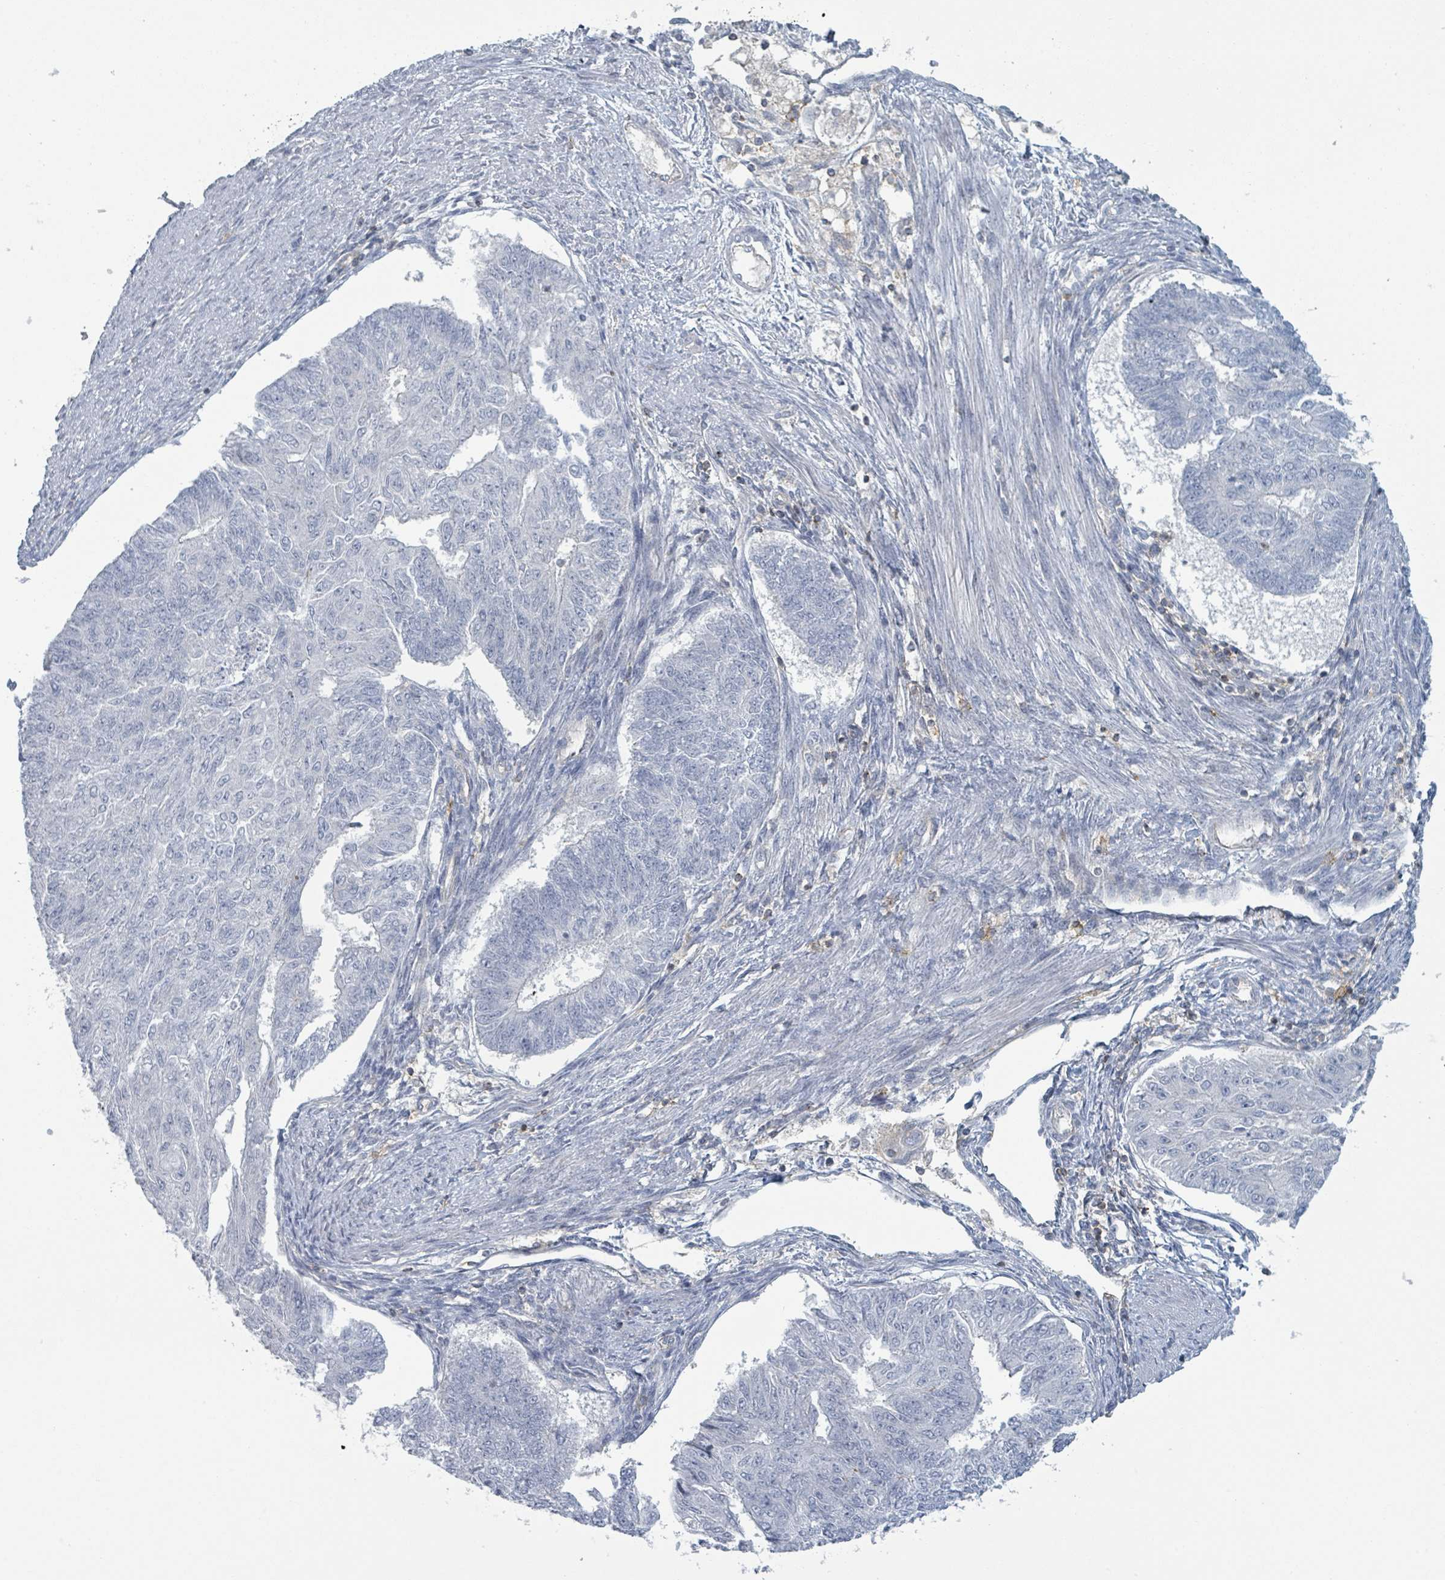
{"staining": {"intensity": "negative", "quantity": "none", "location": "none"}, "tissue": "endometrial cancer", "cell_type": "Tumor cells", "image_type": "cancer", "snomed": [{"axis": "morphology", "description": "Adenocarcinoma, NOS"}, {"axis": "topography", "description": "Endometrium"}], "caption": "DAB immunohistochemical staining of endometrial cancer reveals no significant staining in tumor cells.", "gene": "TNFRSF14", "patient": {"sex": "female", "age": 32}}